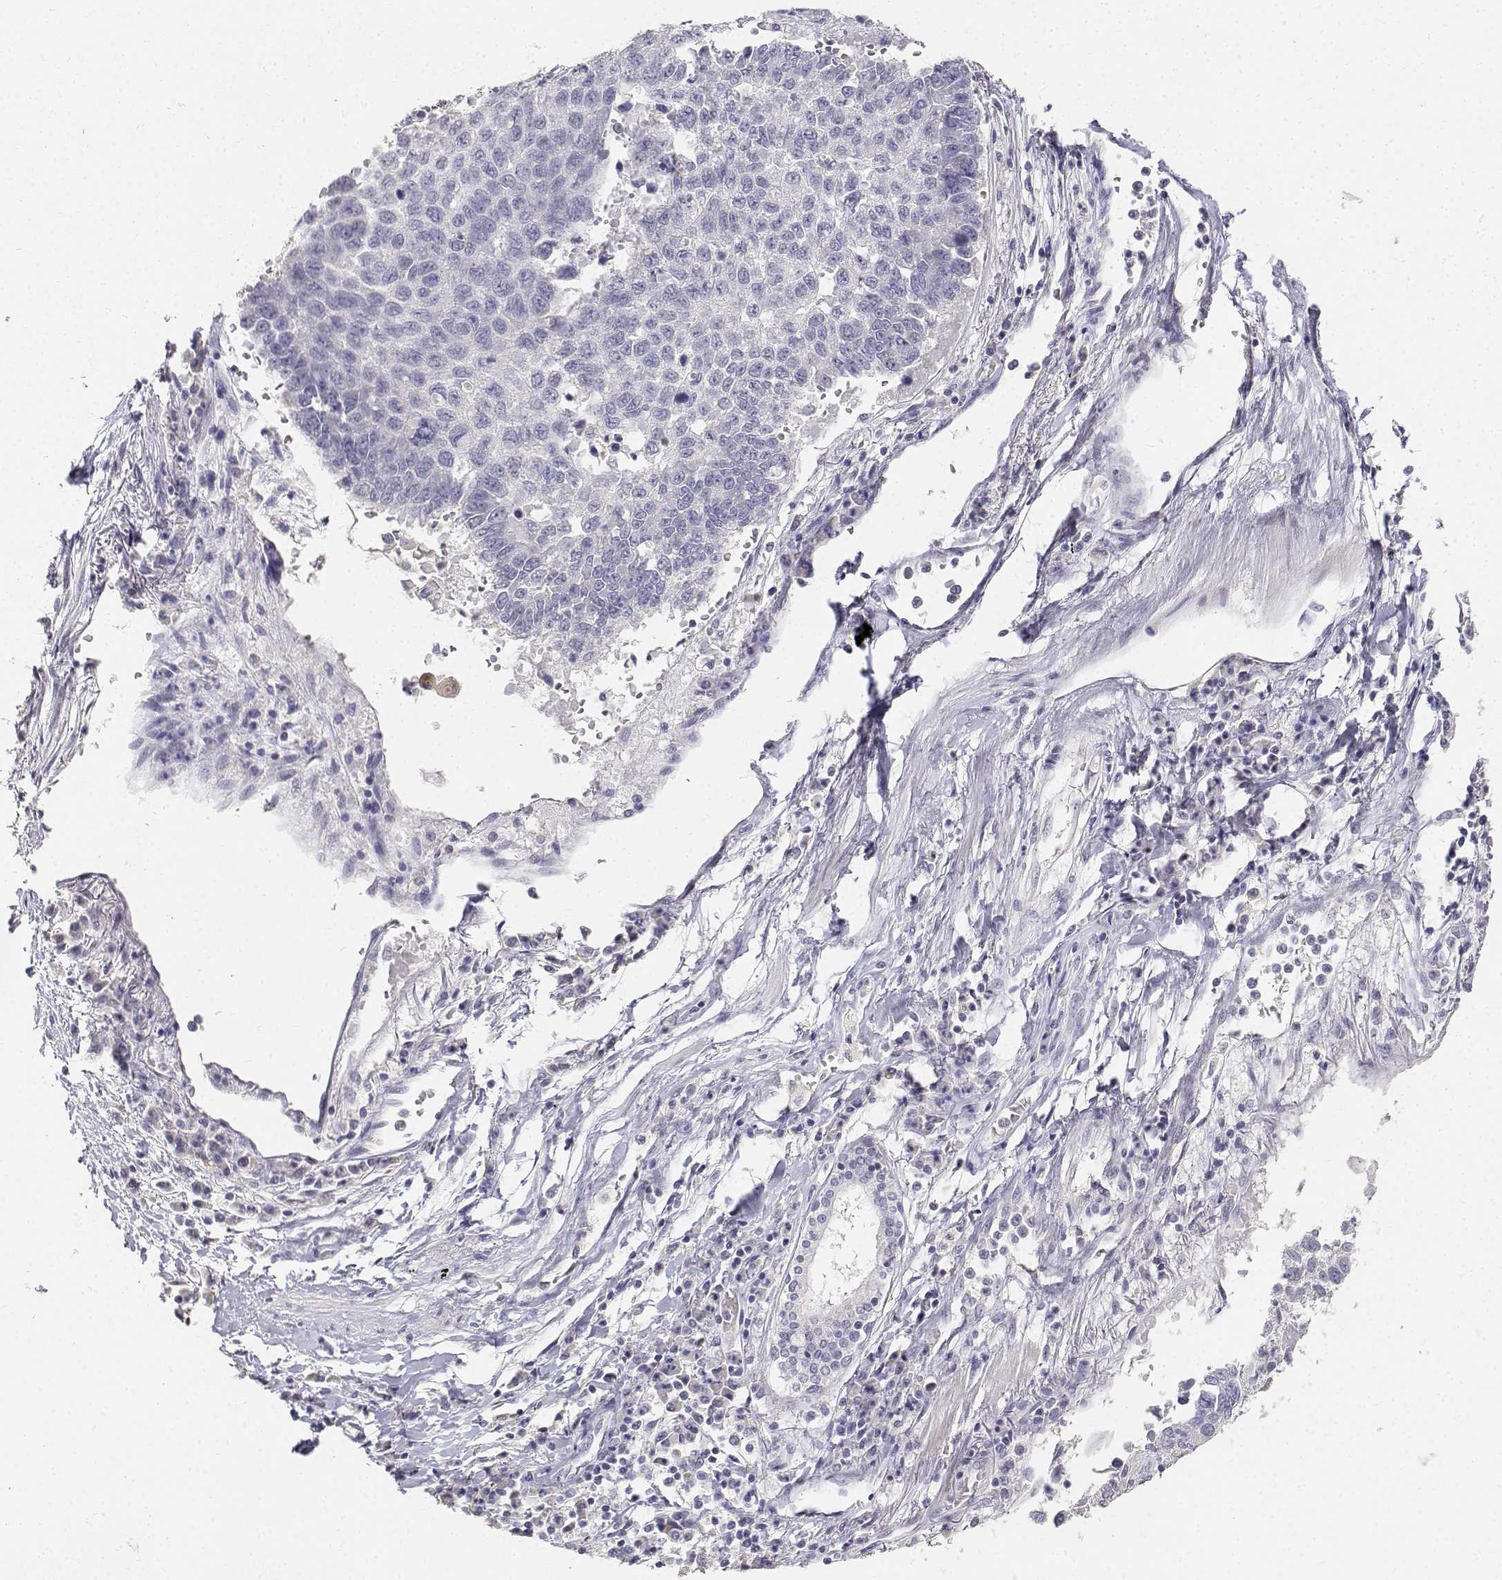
{"staining": {"intensity": "negative", "quantity": "none", "location": "none"}, "tissue": "lung cancer", "cell_type": "Tumor cells", "image_type": "cancer", "snomed": [{"axis": "morphology", "description": "Squamous cell carcinoma, NOS"}, {"axis": "topography", "description": "Lung"}], "caption": "There is no significant staining in tumor cells of lung cancer.", "gene": "PAEP", "patient": {"sex": "male", "age": 73}}